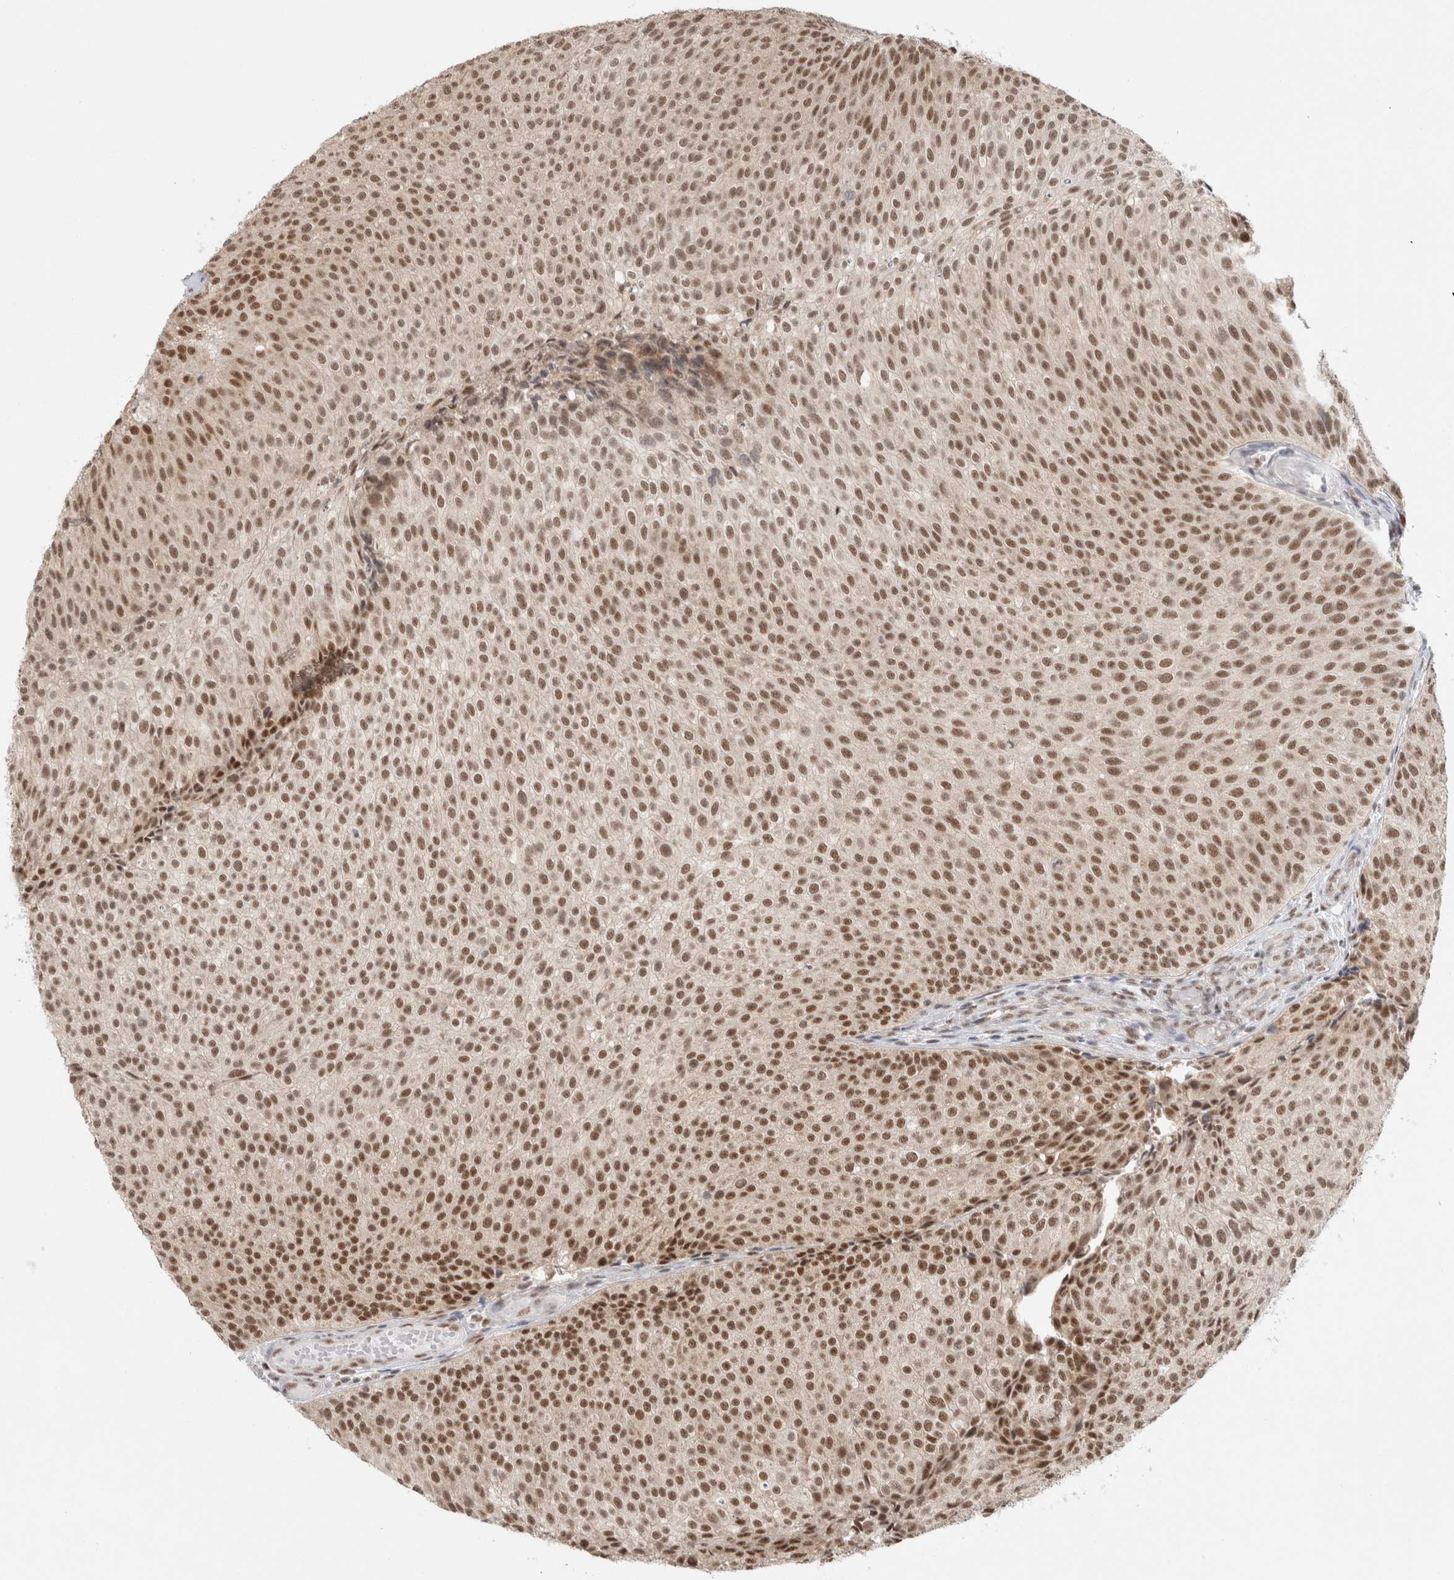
{"staining": {"intensity": "moderate", "quantity": ">75%", "location": "nuclear"}, "tissue": "urothelial cancer", "cell_type": "Tumor cells", "image_type": "cancer", "snomed": [{"axis": "morphology", "description": "Urothelial carcinoma, Low grade"}, {"axis": "topography", "description": "Urinary bladder"}], "caption": "An image of human urothelial cancer stained for a protein displays moderate nuclear brown staining in tumor cells.", "gene": "TRMT12", "patient": {"sex": "male", "age": 86}}